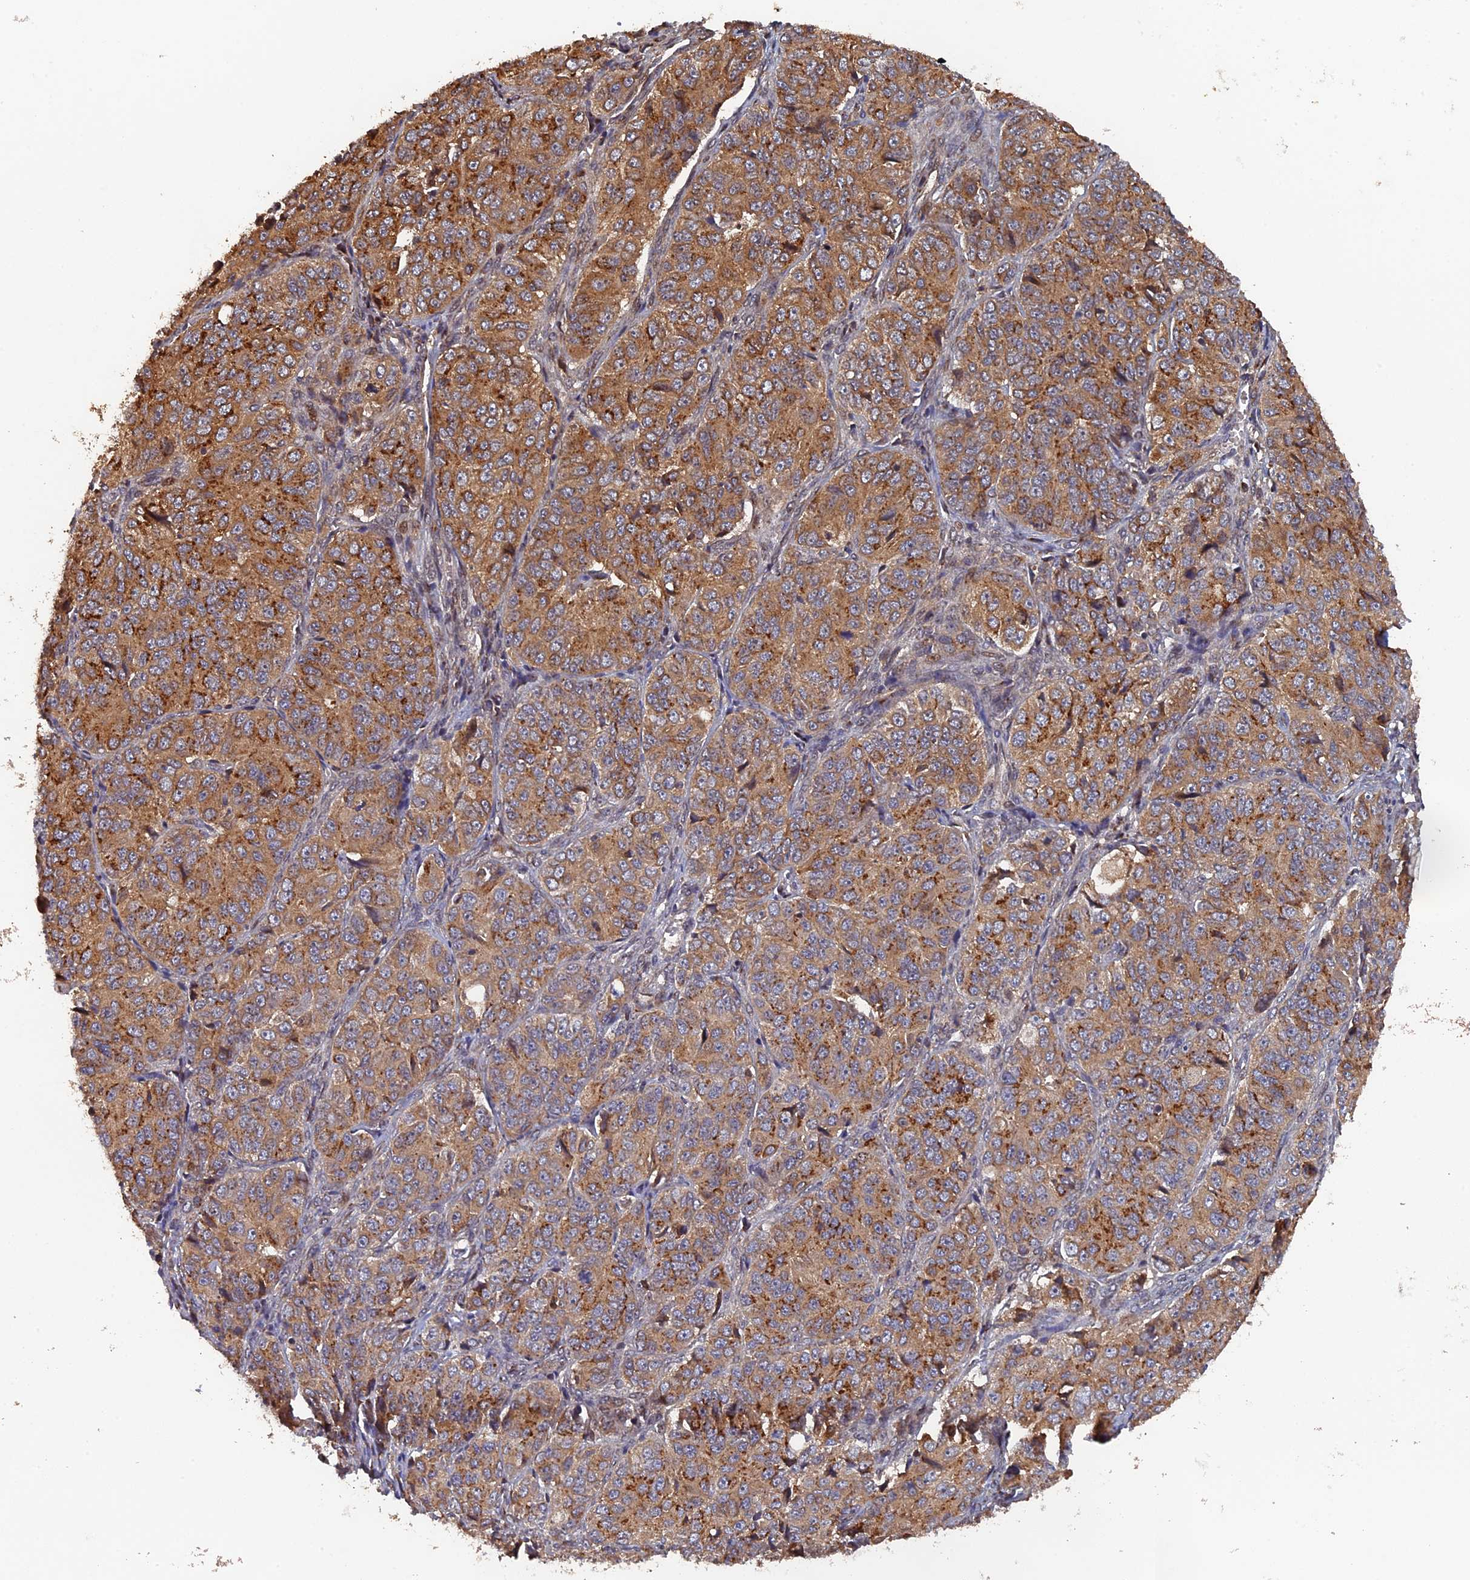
{"staining": {"intensity": "moderate", "quantity": ">75%", "location": "cytoplasmic/membranous"}, "tissue": "ovarian cancer", "cell_type": "Tumor cells", "image_type": "cancer", "snomed": [{"axis": "morphology", "description": "Carcinoma, endometroid"}, {"axis": "topography", "description": "Ovary"}], "caption": "Immunohistochemistry (DAB (3,3'-diaminobenzidine)) staining of human ovarian cancer shows moderate cytoplasmic/membranous protein expression in about >75% of tumor cells.", "gene": "VPS37C", "patient": {"sex": "female", "age": 51}}